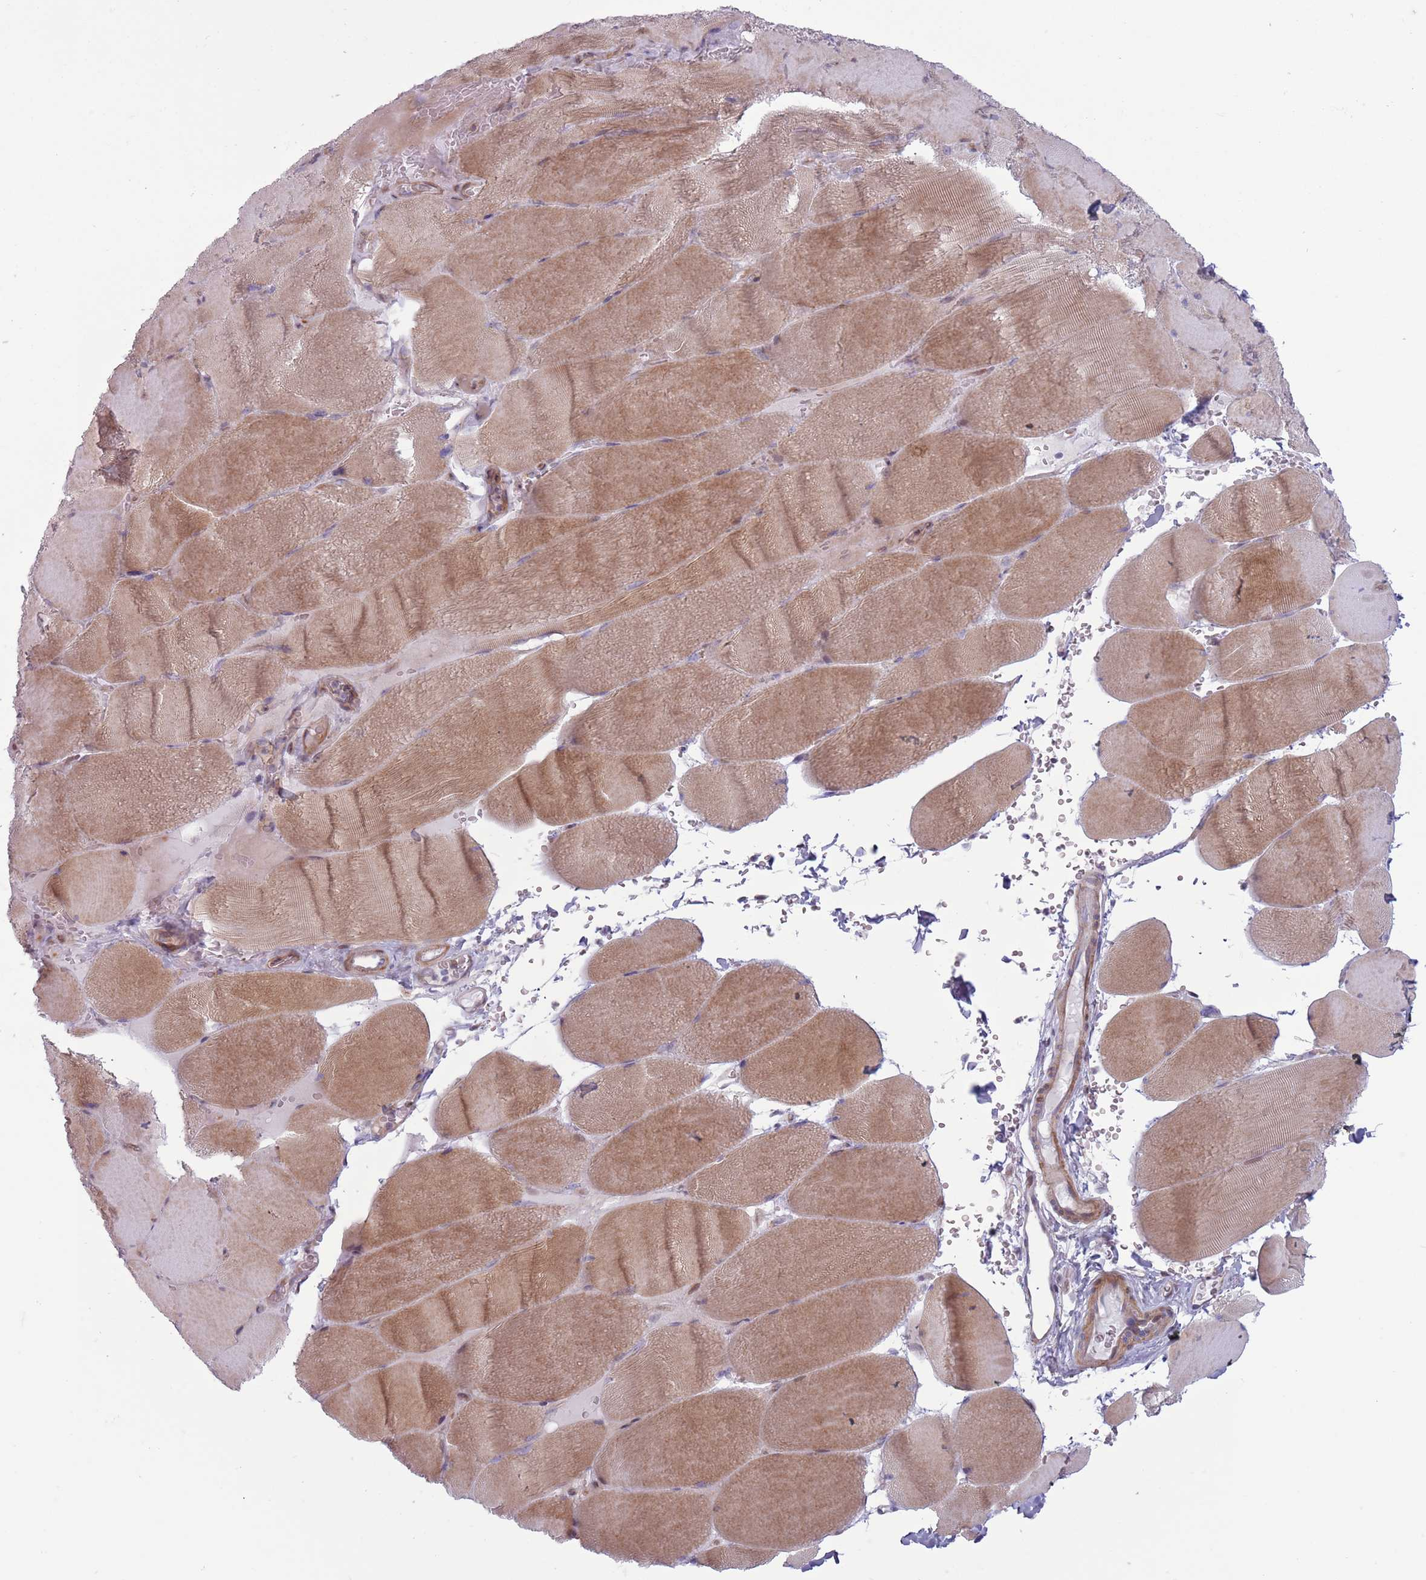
{"staining": {"intensity": "moderate", "quantity": "25%-75%", "location": "cytoplasmic/membranous"}, "tissue": "skeletal muscle", "cell_type": "Myocytes", "image_type": "normal", "snomed": [{"axis": "morphology", "description": "Normal tissue, NOS"}, {"axis": "topography", "description": "Skeletal muscle"}, {"axis": "topography", "description": "Head-Neck"}], "caption": "This is an image of IHC staining of normal skeletal muscle, which shows moderate expression in the cytoplasmic/membranous of myocytes.", "gene": "CCDC150", "patient": {"sex": "male", "age": 66}}